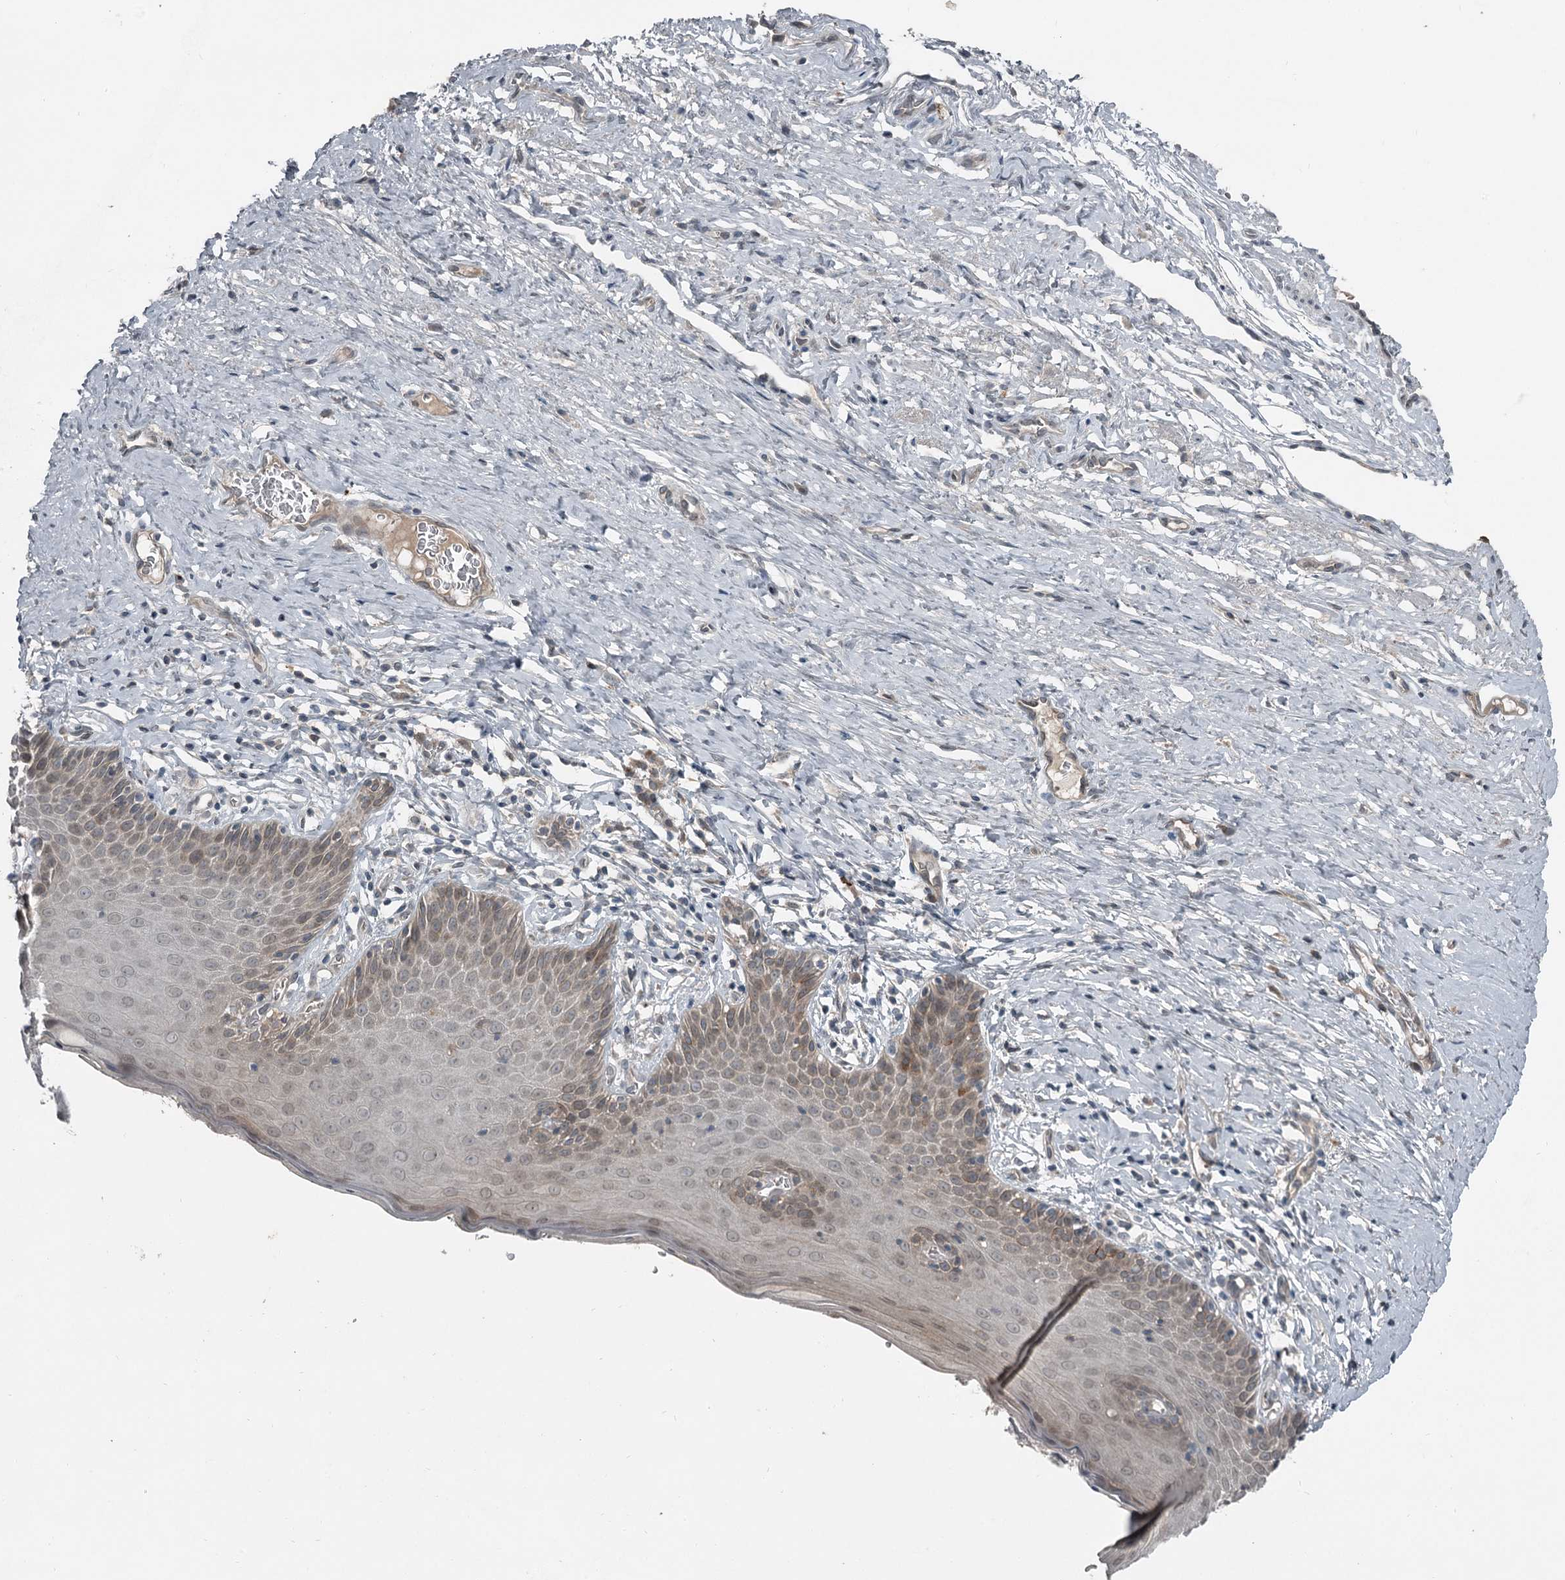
{"staining": {"intensity": "moderate", "quantity": ">75%", "location": "cytoplasmic/membranous"}, "tissue": "cervix", "cell_type": "Glandular cells", "image_type": "normal", "snomed": [{"axis": "morphology", "description": "Normal tissue, NOS"}, {"axis": "topography", "description": "Cervix"}], "caption": "DAB immunohistochemical staining of normal human cervix reveals moderate cytoplasmic/membranous protein expression in about >75% of glandular cells.", "gene": "SLC39A8", "patient": {"sex": "female", "age": 42}}